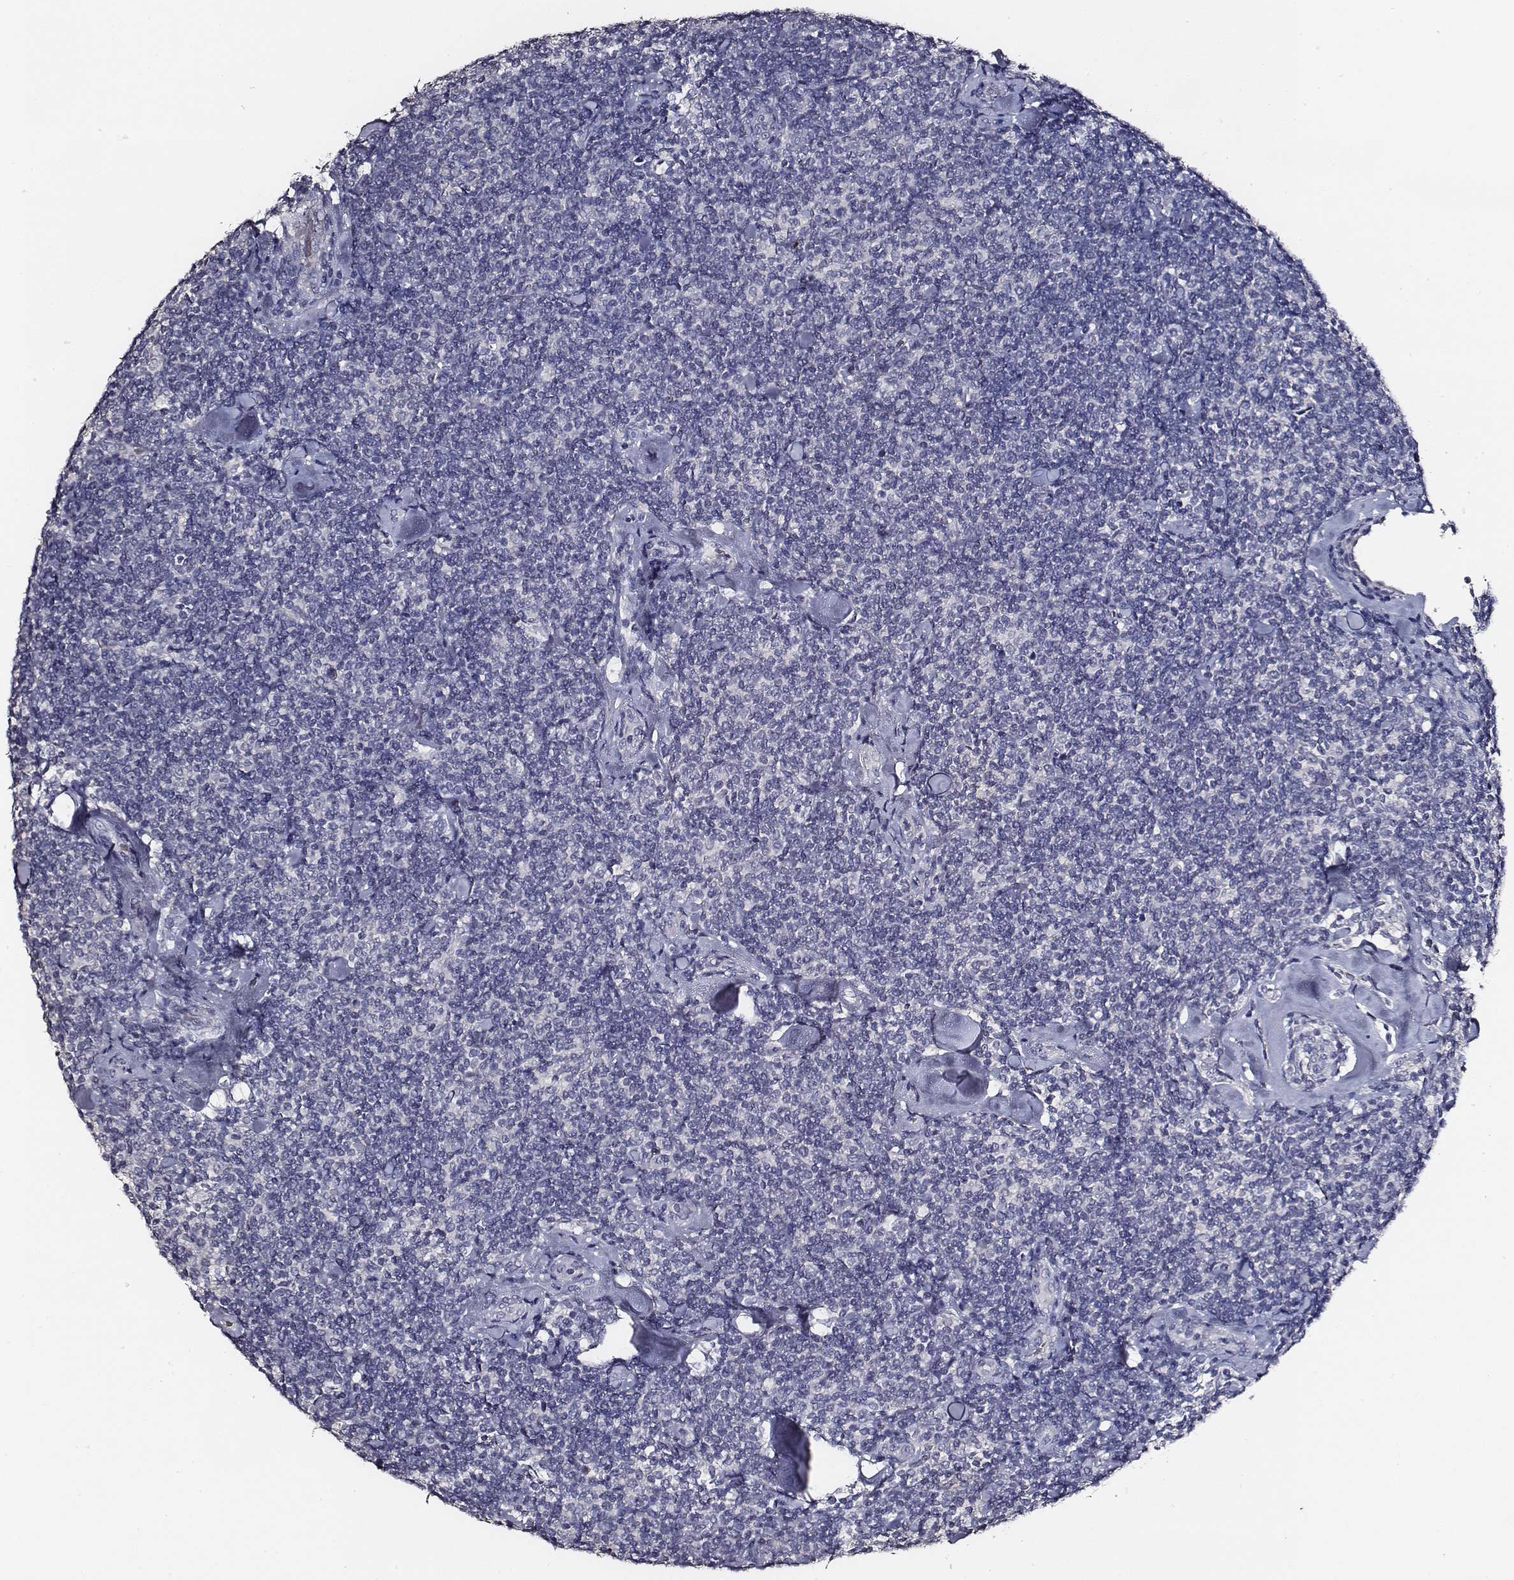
{"staining": {"intensity": "negative", "quantity": "none", "location": "none"}, "tissue": "lymphoma", "cell_type": "Tumor cells", "image_type": "cancer", "snomed": [{"axis": "morphology", "description": "Malignant lymphoma, non-Hodgkin's type, Low grade"}, {"axis": "topography", "description": "Lymph node"}], "caption": "The immunohistochemistry (IHC) image has no significant expression in tumor cells of low-grade malignant lymphoma, non-Hodgkin's type tissue.", "gene": "AADAT", "patient": {"sex": "female", "age": 56}}